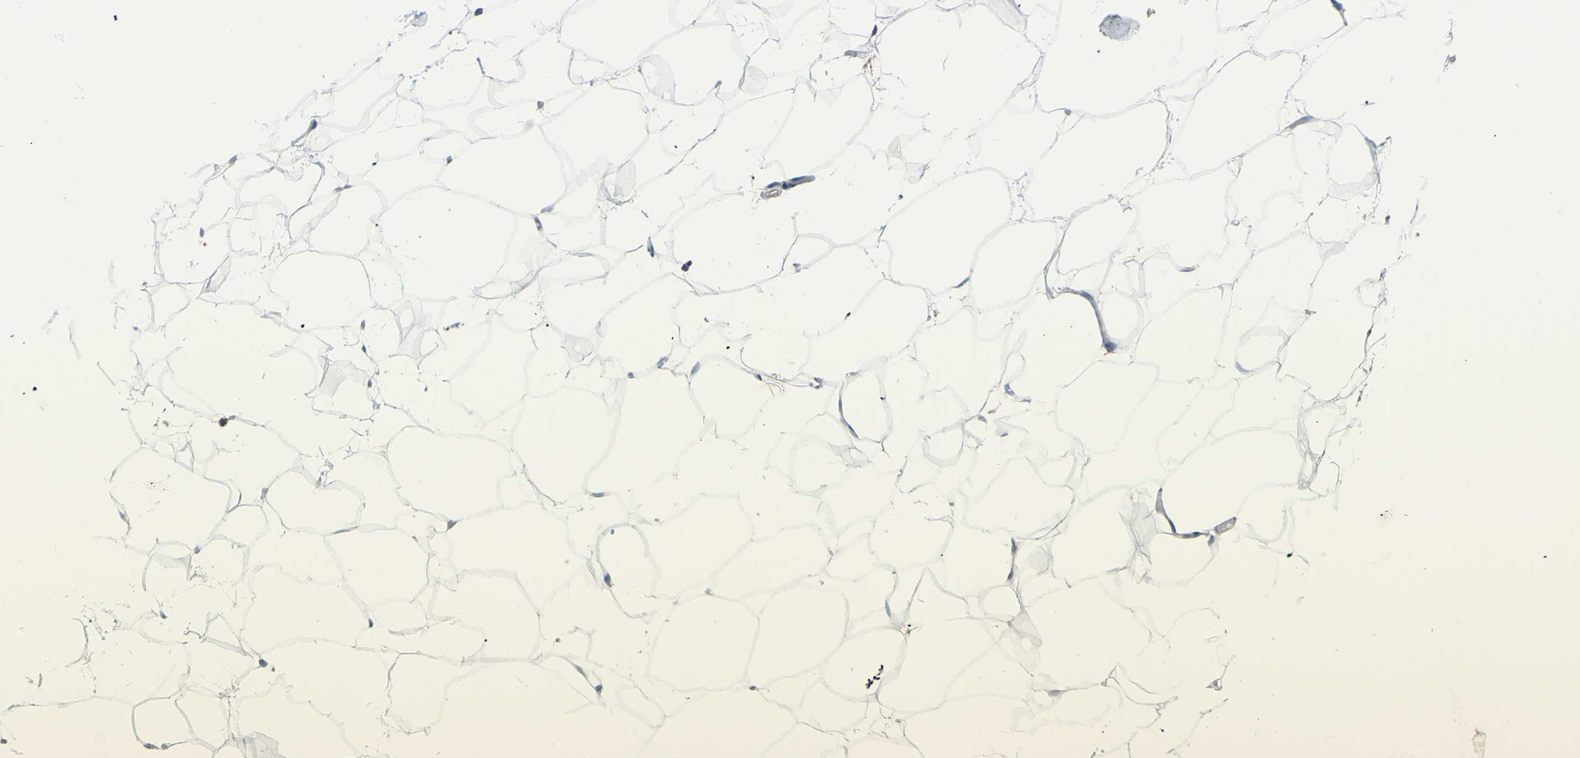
{"staining": {"intensity": "negative", "quantity": "none", "location": "none"}, "tissue": "adipose tissue", "cell_type": "Adipocytes", "image_type": "normal", "snomed": [{"axis": "morphology", "description": "Normal tissue, NOS"}, {"axis": "topography", "description": "Breast"}, {"axis": "topography", "description": "Adipose tissue"}], "caption": "Adipocytes show no significant expression in benign adipose tissue. (Brightfield microscopy of DAB (3,3'-diaminobenzidine) immunohistochemistry at high magnification).", "gene": "GLT8D1", "patient": {"sex": "female", "age": 25}}